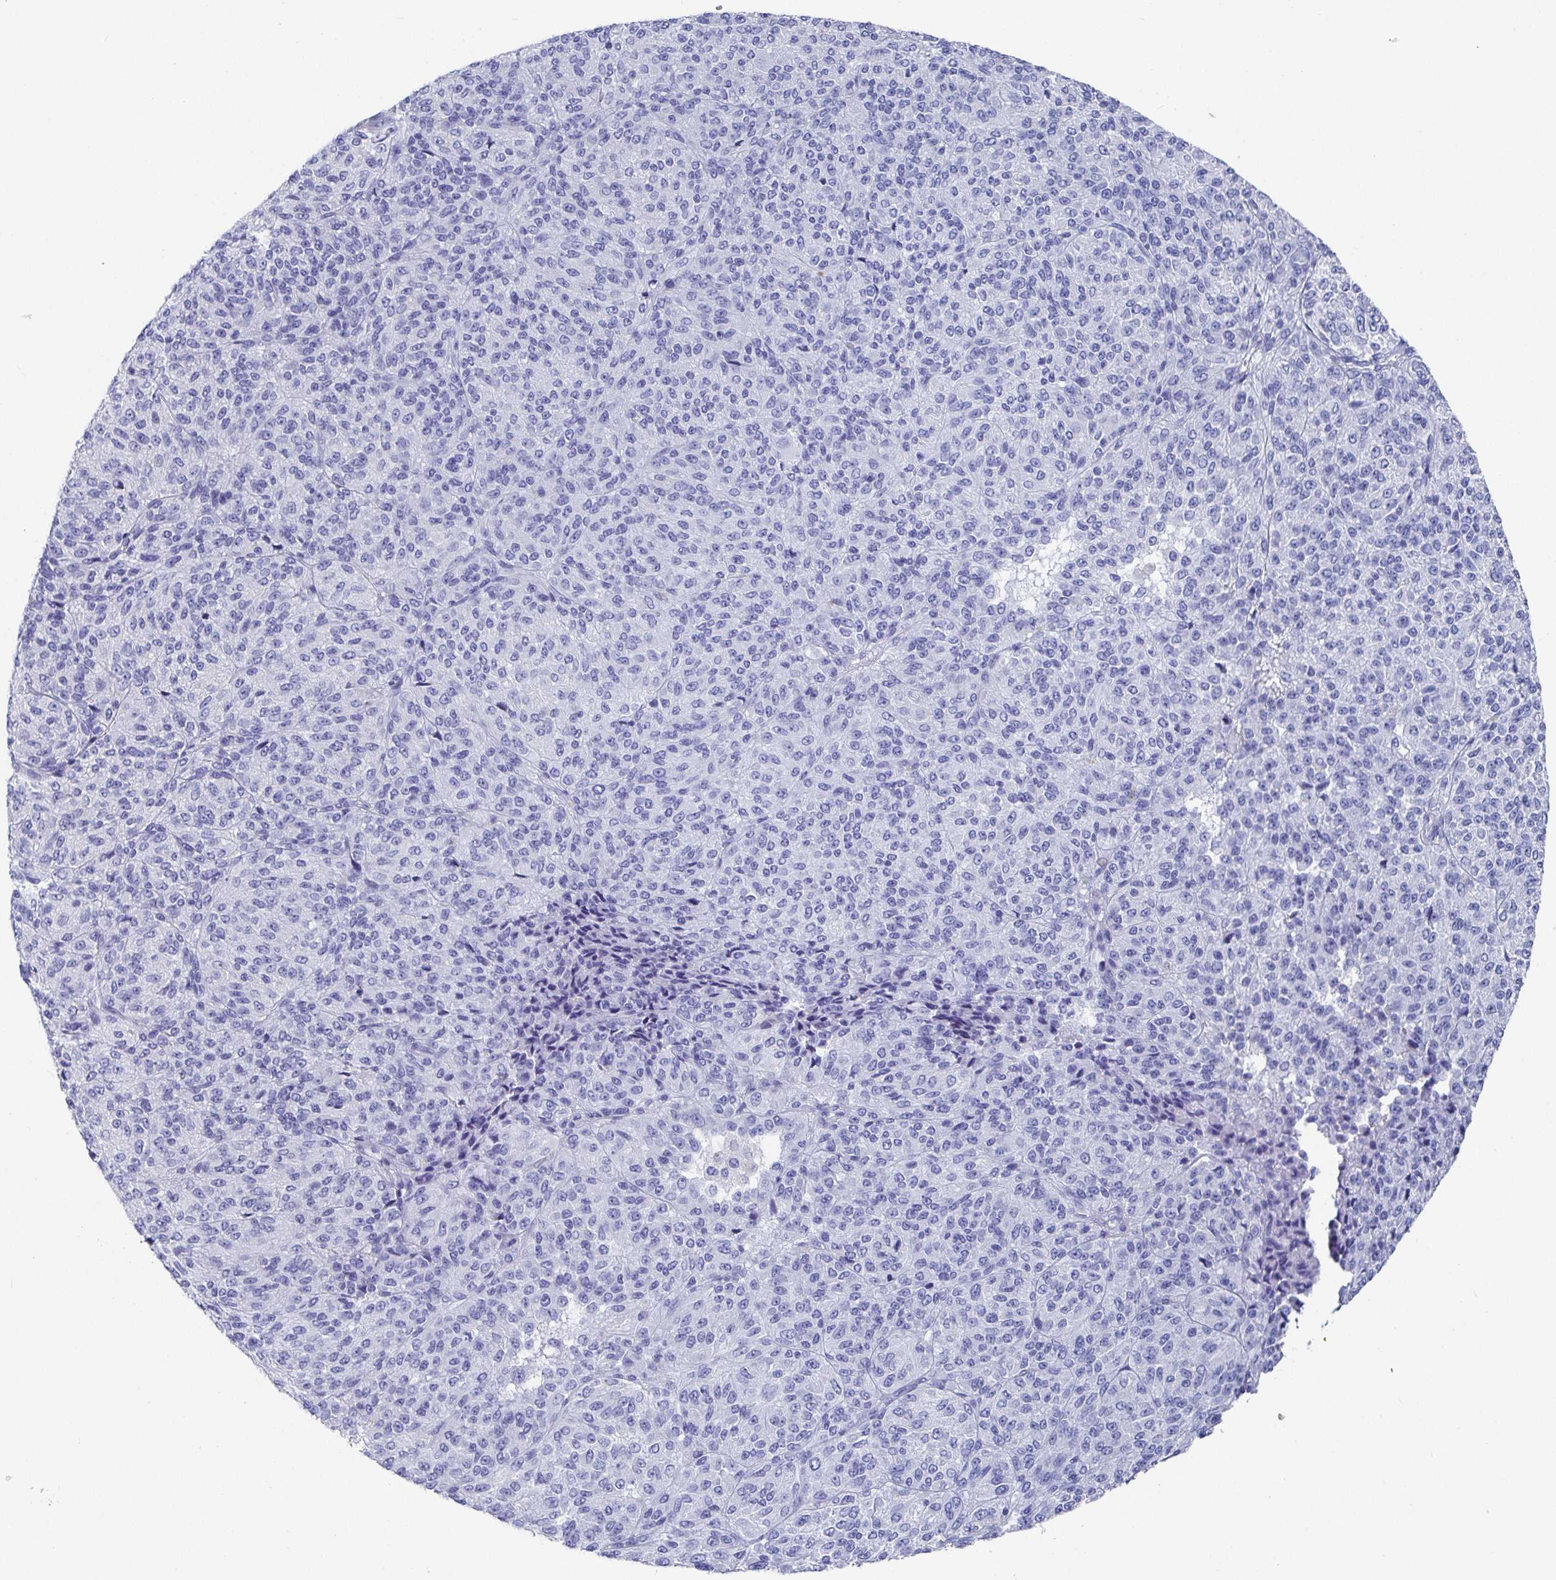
{"staining": {"intensity": "negative", "quantity": "none", "location": "none"}, "tissue": "melanoma", "cell_type": "Tumor cells", "image_type": "cancer", "snomed": [{"axis": "morphology", "description": "Malignant melanoma, Metastatic site"}, {"axis": "topography", "description": "Brain"}], "caption": "Melanoma was stained to show a protein in brown. There is no significant expression in tumor cells.", "gene": "CLDN8", "patient": {"sex": "female", "age": 56}}